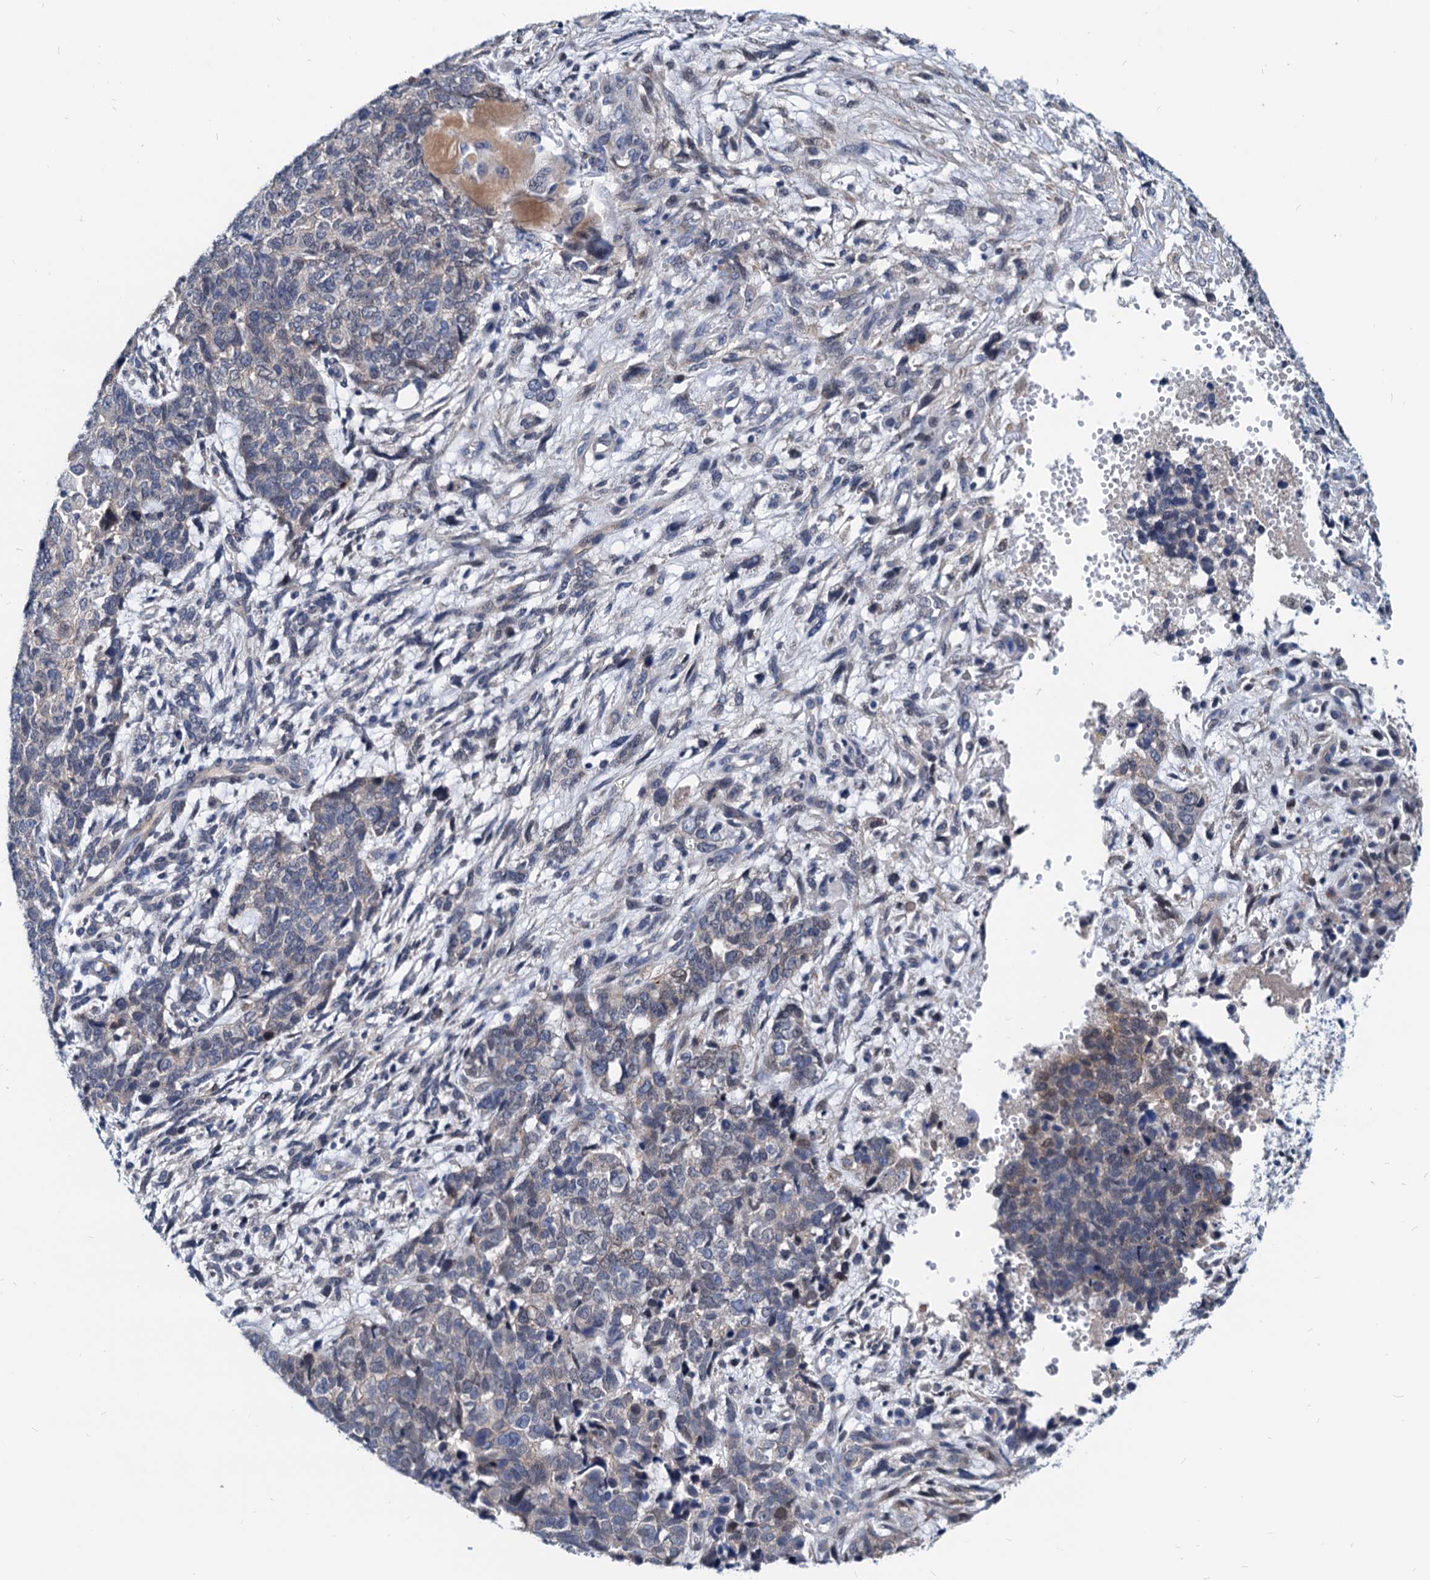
{"staining": {"intensity": "negative", "quantity": "none", "location": "none"}, "tissue": "cervical cancer", "cell_type": "Tumor cells", "image_type": "cancer", "snomed": [{"axis": "morphology", "description": "Squamous cell carcinoma, NOS"}, {"axis": "topography", "description": "Cervix"}], "caption": "This is an immunohistochemistry (IHC) photomicrograph of human squamous cell carcinoma (cervical). There is no positivity in tumor cells.", "gene": "HSF2", "patient": {"sex": "female", "age": 63}}